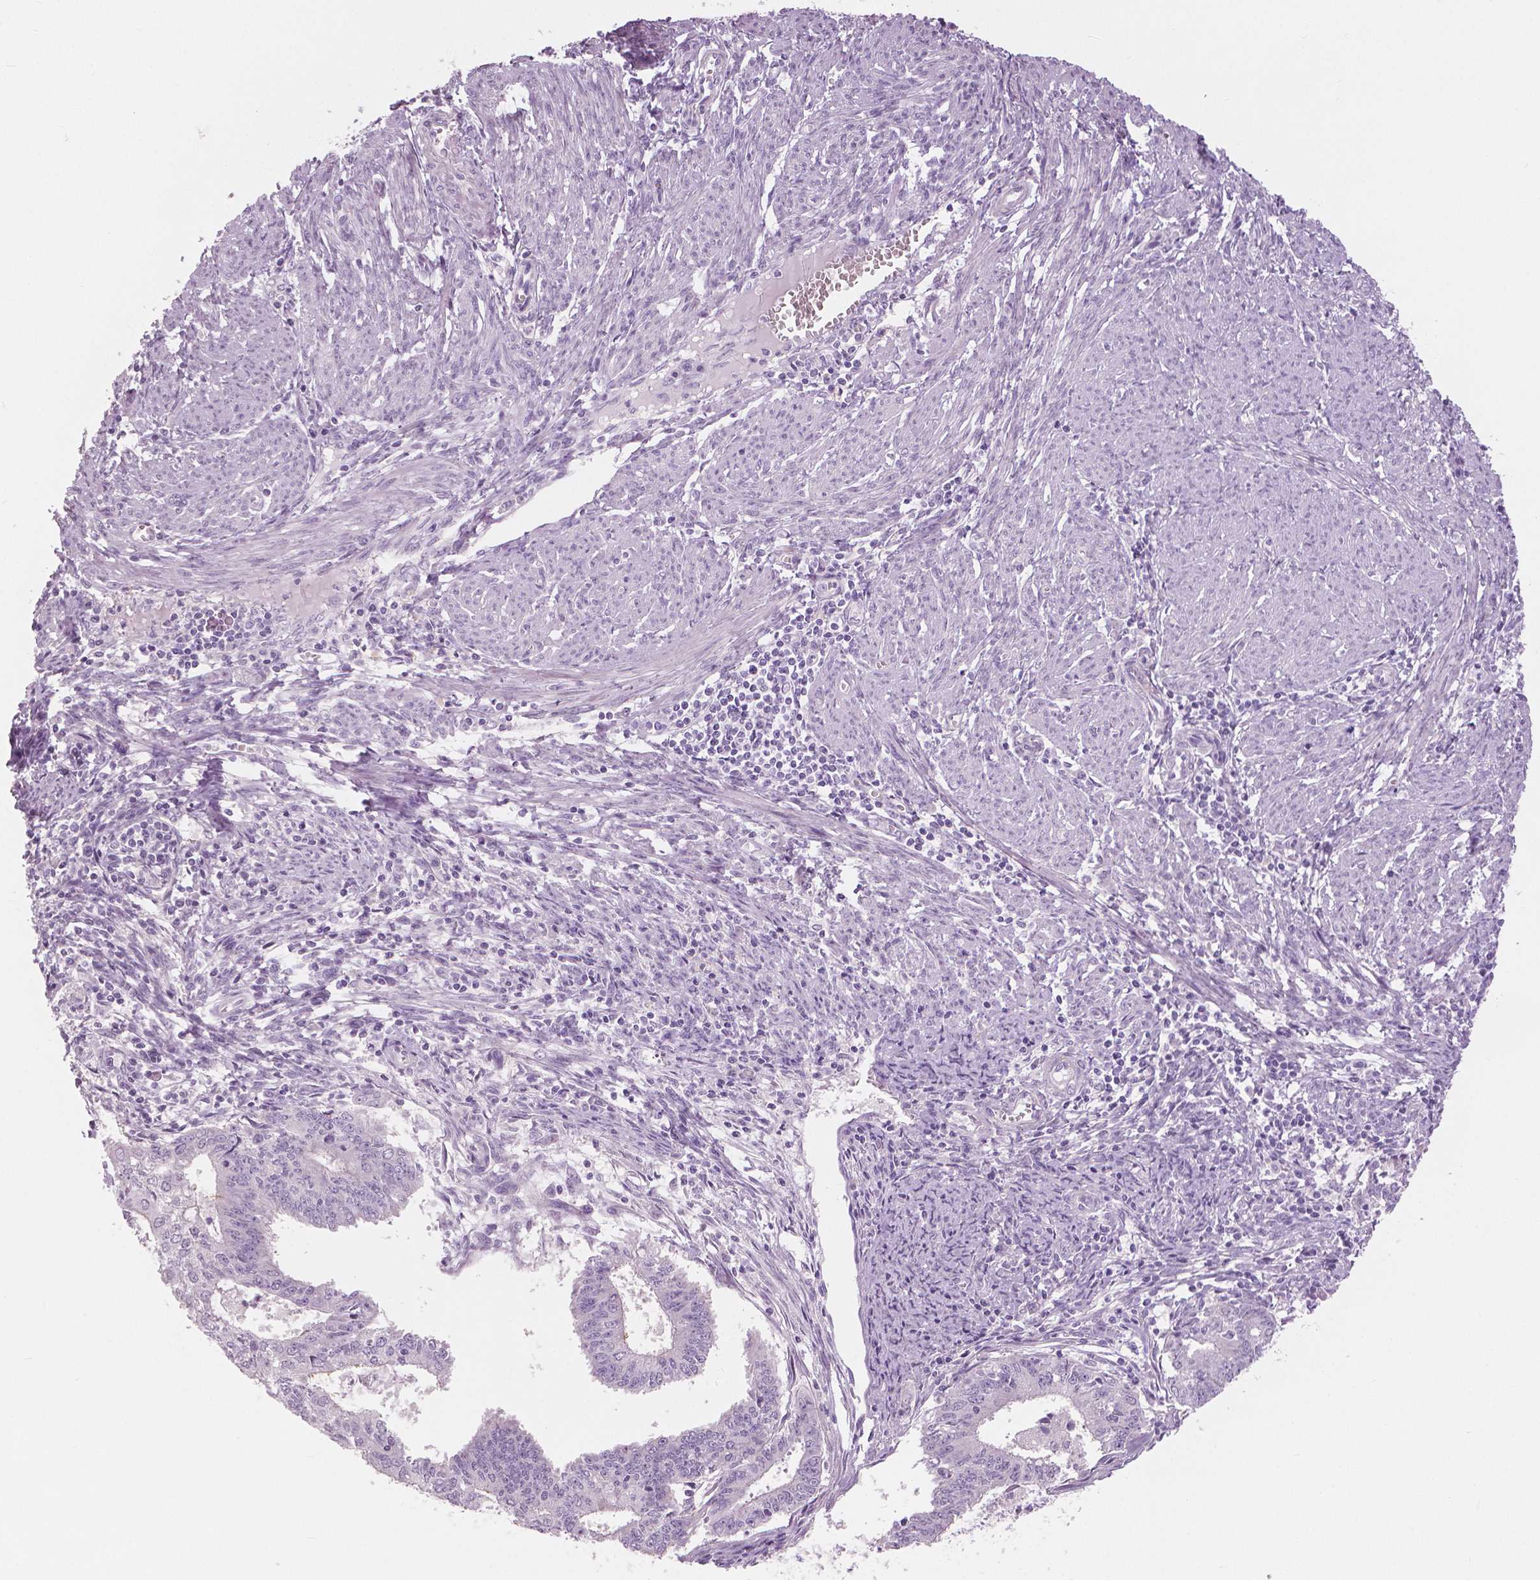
{"staining": {"intensity": "negative", "quantity": "none", "location": "none"}, "tissue": "endometrial cancer", "cell_type": "Tumor cells", "image_type": "cancer", "snomed": [{"axis": "morphology", "description": "Adenocarcinoma, NOS"}, {"axis": "topography", "description": "Endometrium"}], "caption": "High magnification brightfield microscopy of adenocarcinoma (endometrial) stained with DAB (3,3'-diaminobenzidine) (brown) and counterstained with hematoxylin (blue): tumor cells show no significant staining.", "gene": "SLC24A1", "patient": {"sex": "female", "age": 61}}